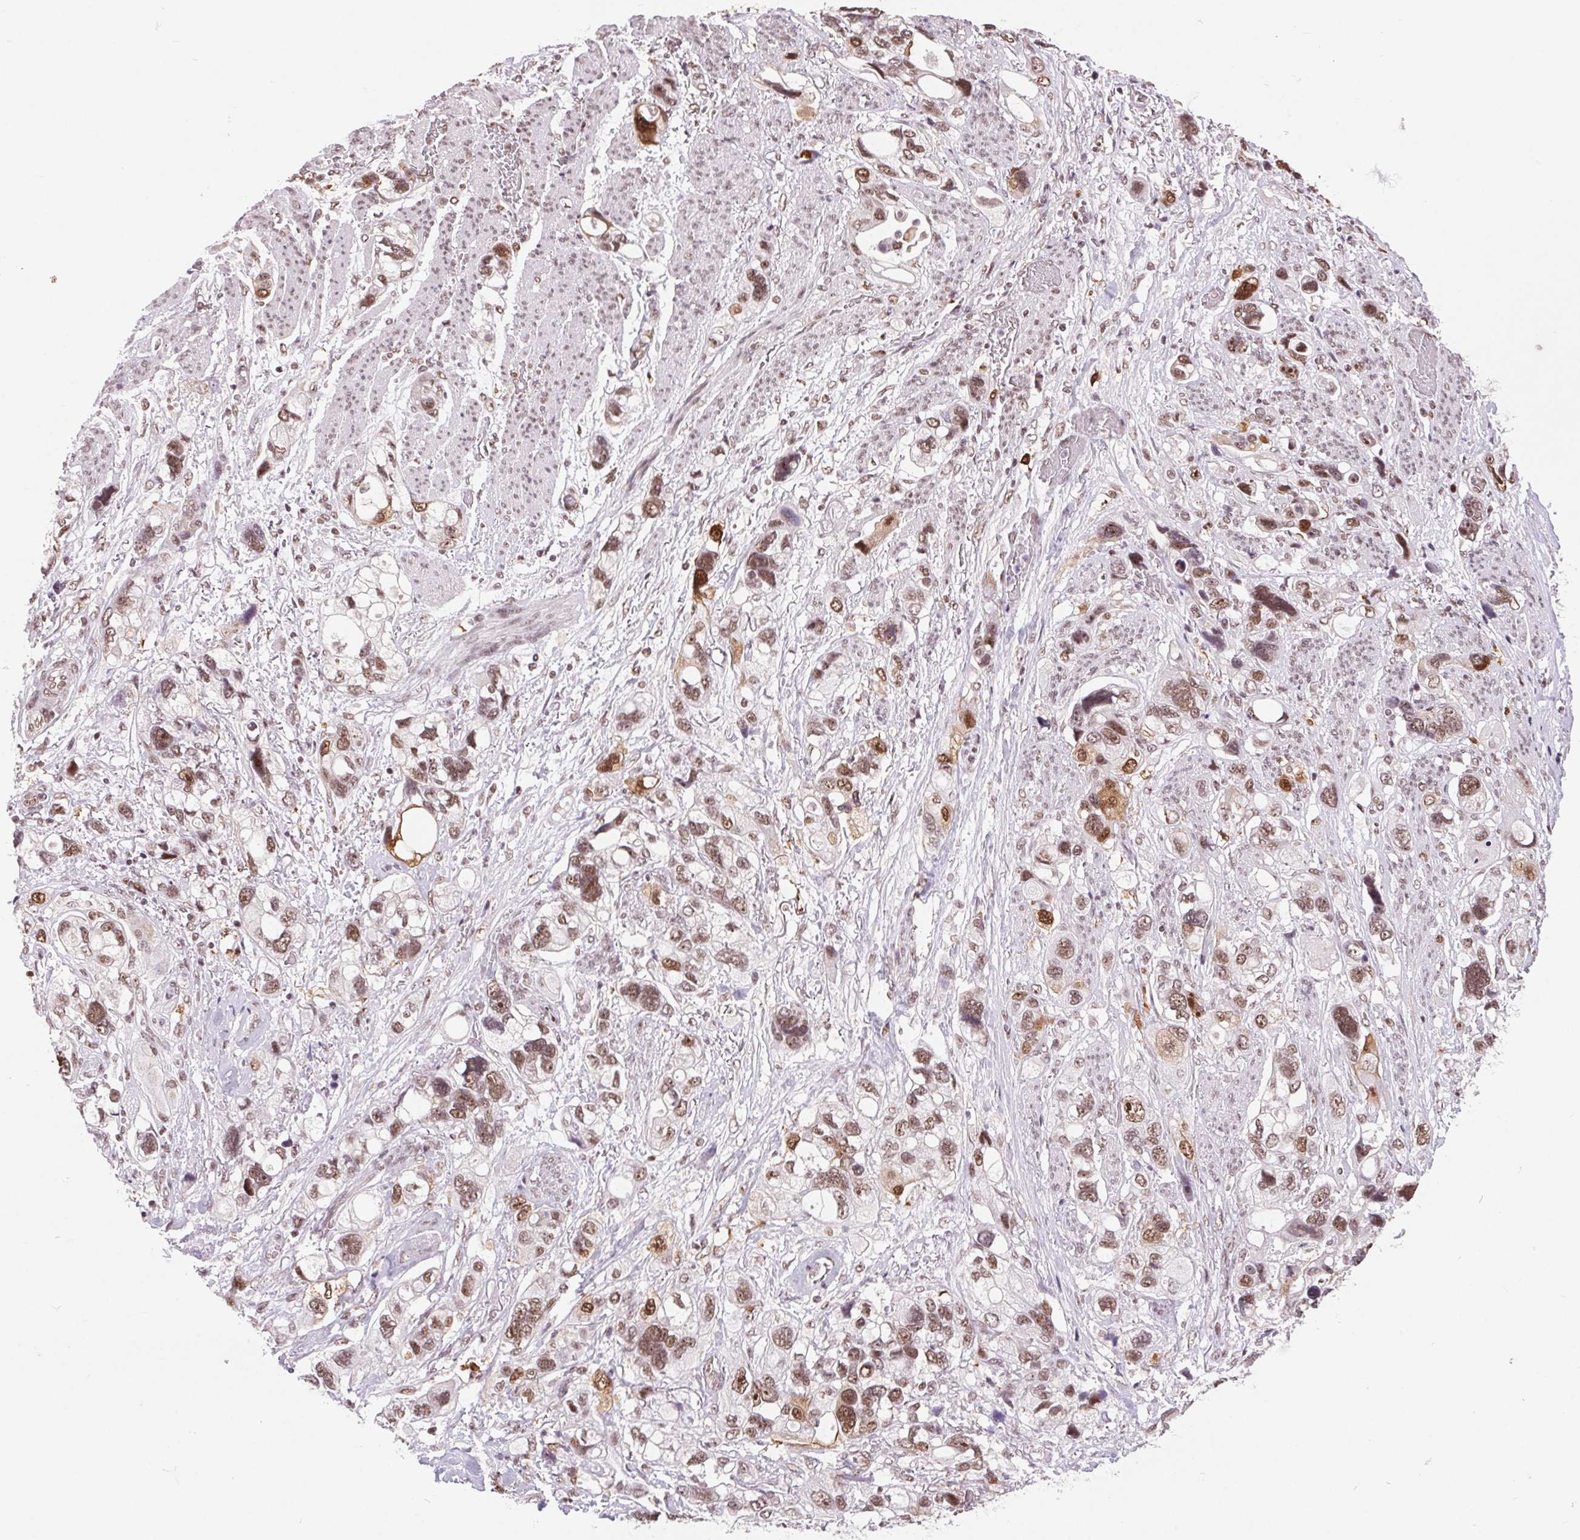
{"staining": {"intensity": "moderate", "quantity": ">75%", "location": "cytoplasmic/membranous,nuclear"}, "tissue": "stomach cancer", "cell_type": "Tumor cells", "image_type": "cancer", "snomed": [{"axis": "morphology", "description": "Adenocarcinoma, NOS"}, {"axis": "topography", "description": "Stomach, upper"}], "caption": "Stomach cancer (adenocarcinoma) stained for a protein (brown) demonstrates moderate cytoplasmic/membranous and nuclear positive staining in approximately >75% of tumor cells.", "gene": "CD2BP2", "patient": {"sex": "female", "age": 81}}